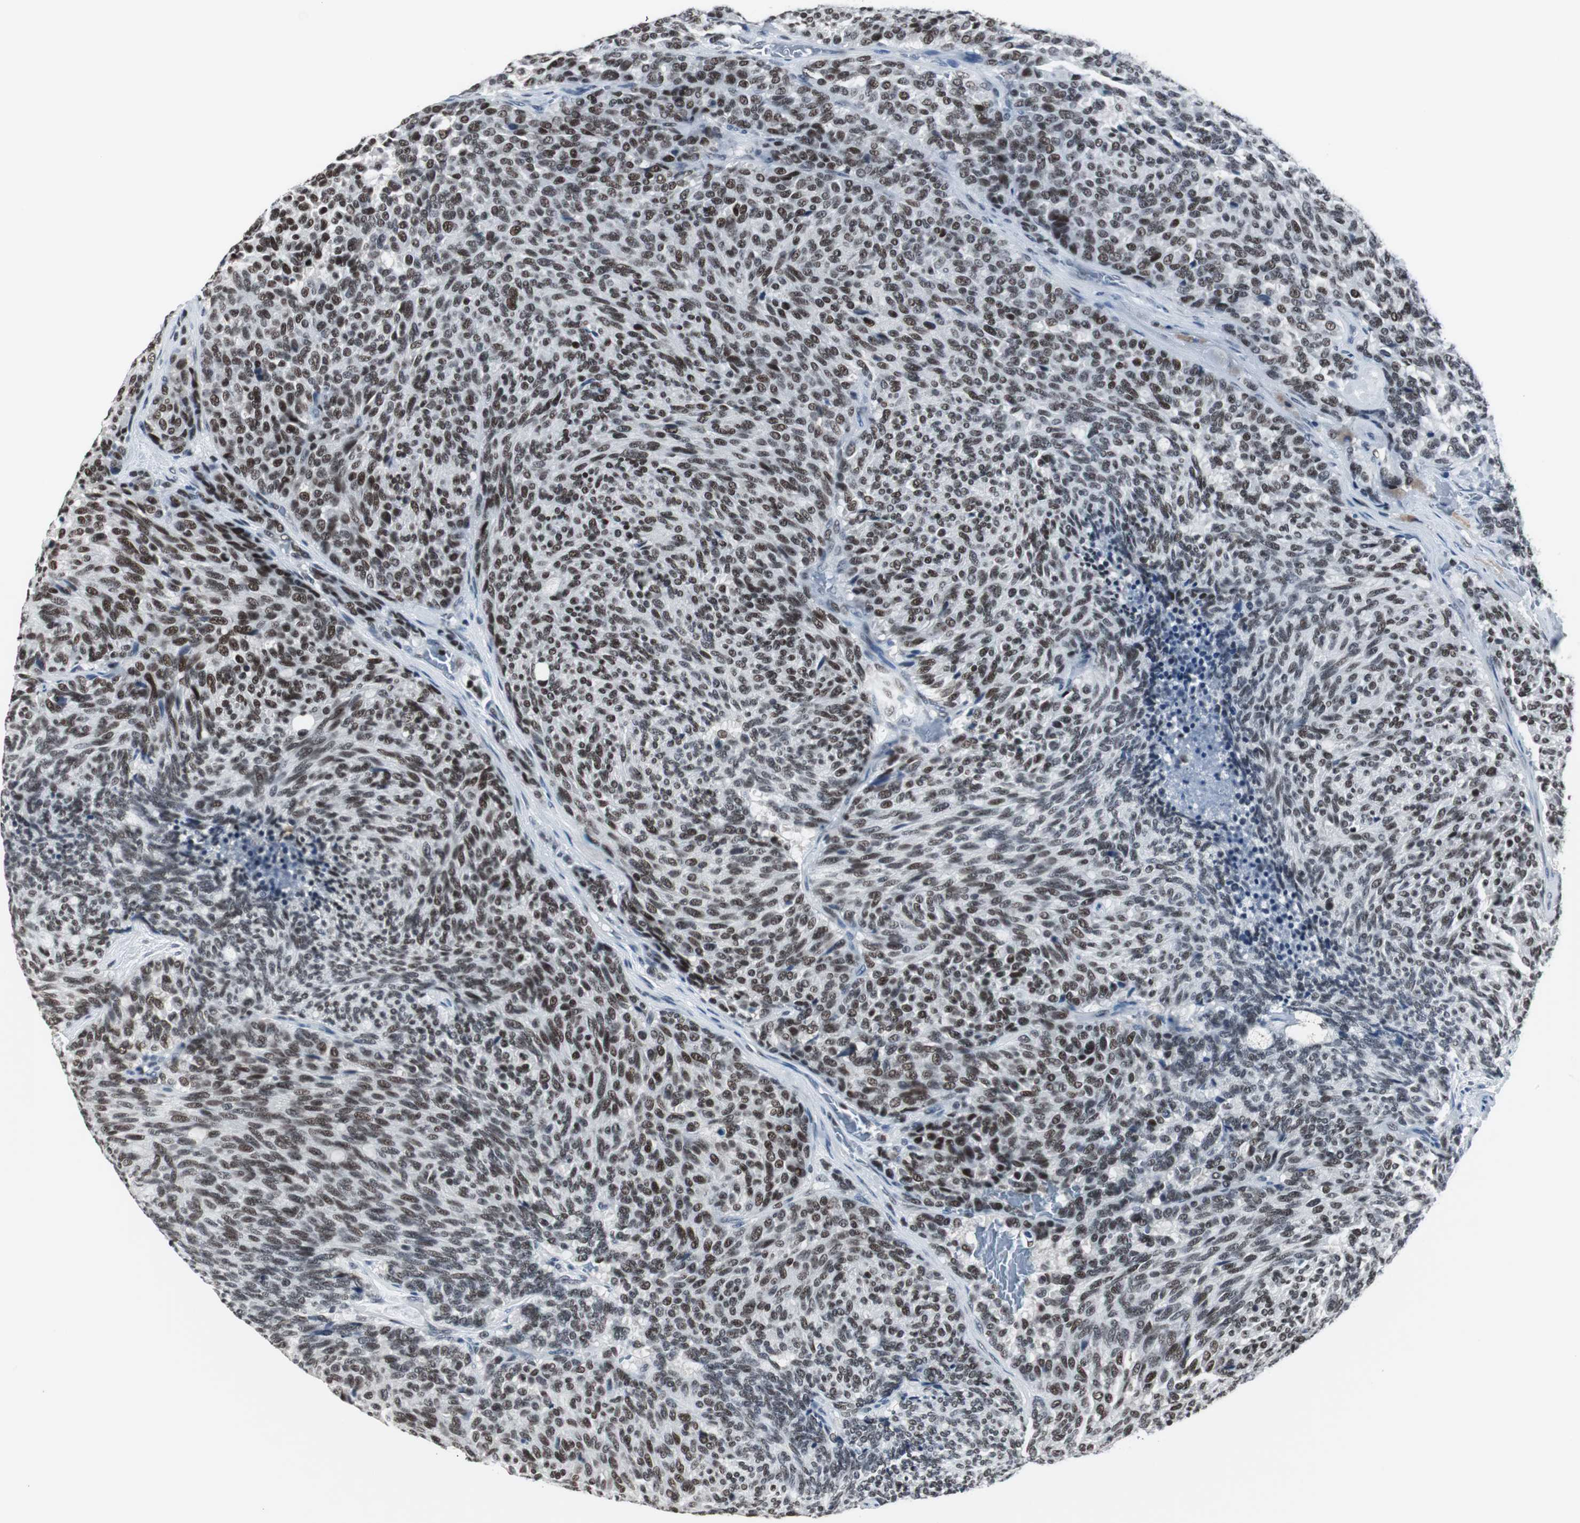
{"staining": {"intensity": "moderate", "quantity": ">75%", "location": "nuclear"}, "tissue": "carcinoid", "cell_type": "Tumor cells", "image_type": "cancer", "snomed": [{"axis": "morphology", "description": "Carcinoid, malignant, NOS"}, {"axis": "topography", "description": "Pancreas"}], "caption": "IHC staining of malignant carcinoid, which displays medium levels of moderate nuclear expression in approximately >75% of tumor cells indicating moderate nuclear protein staining. The staining was performed using DAB (3,3'-diaminobenzidine) (brown) for protein detection and nuclei were counterstained in hematoxylin (blue).", "gene": "RAD9A", "patient": {"sex": "female", "age": 54}}